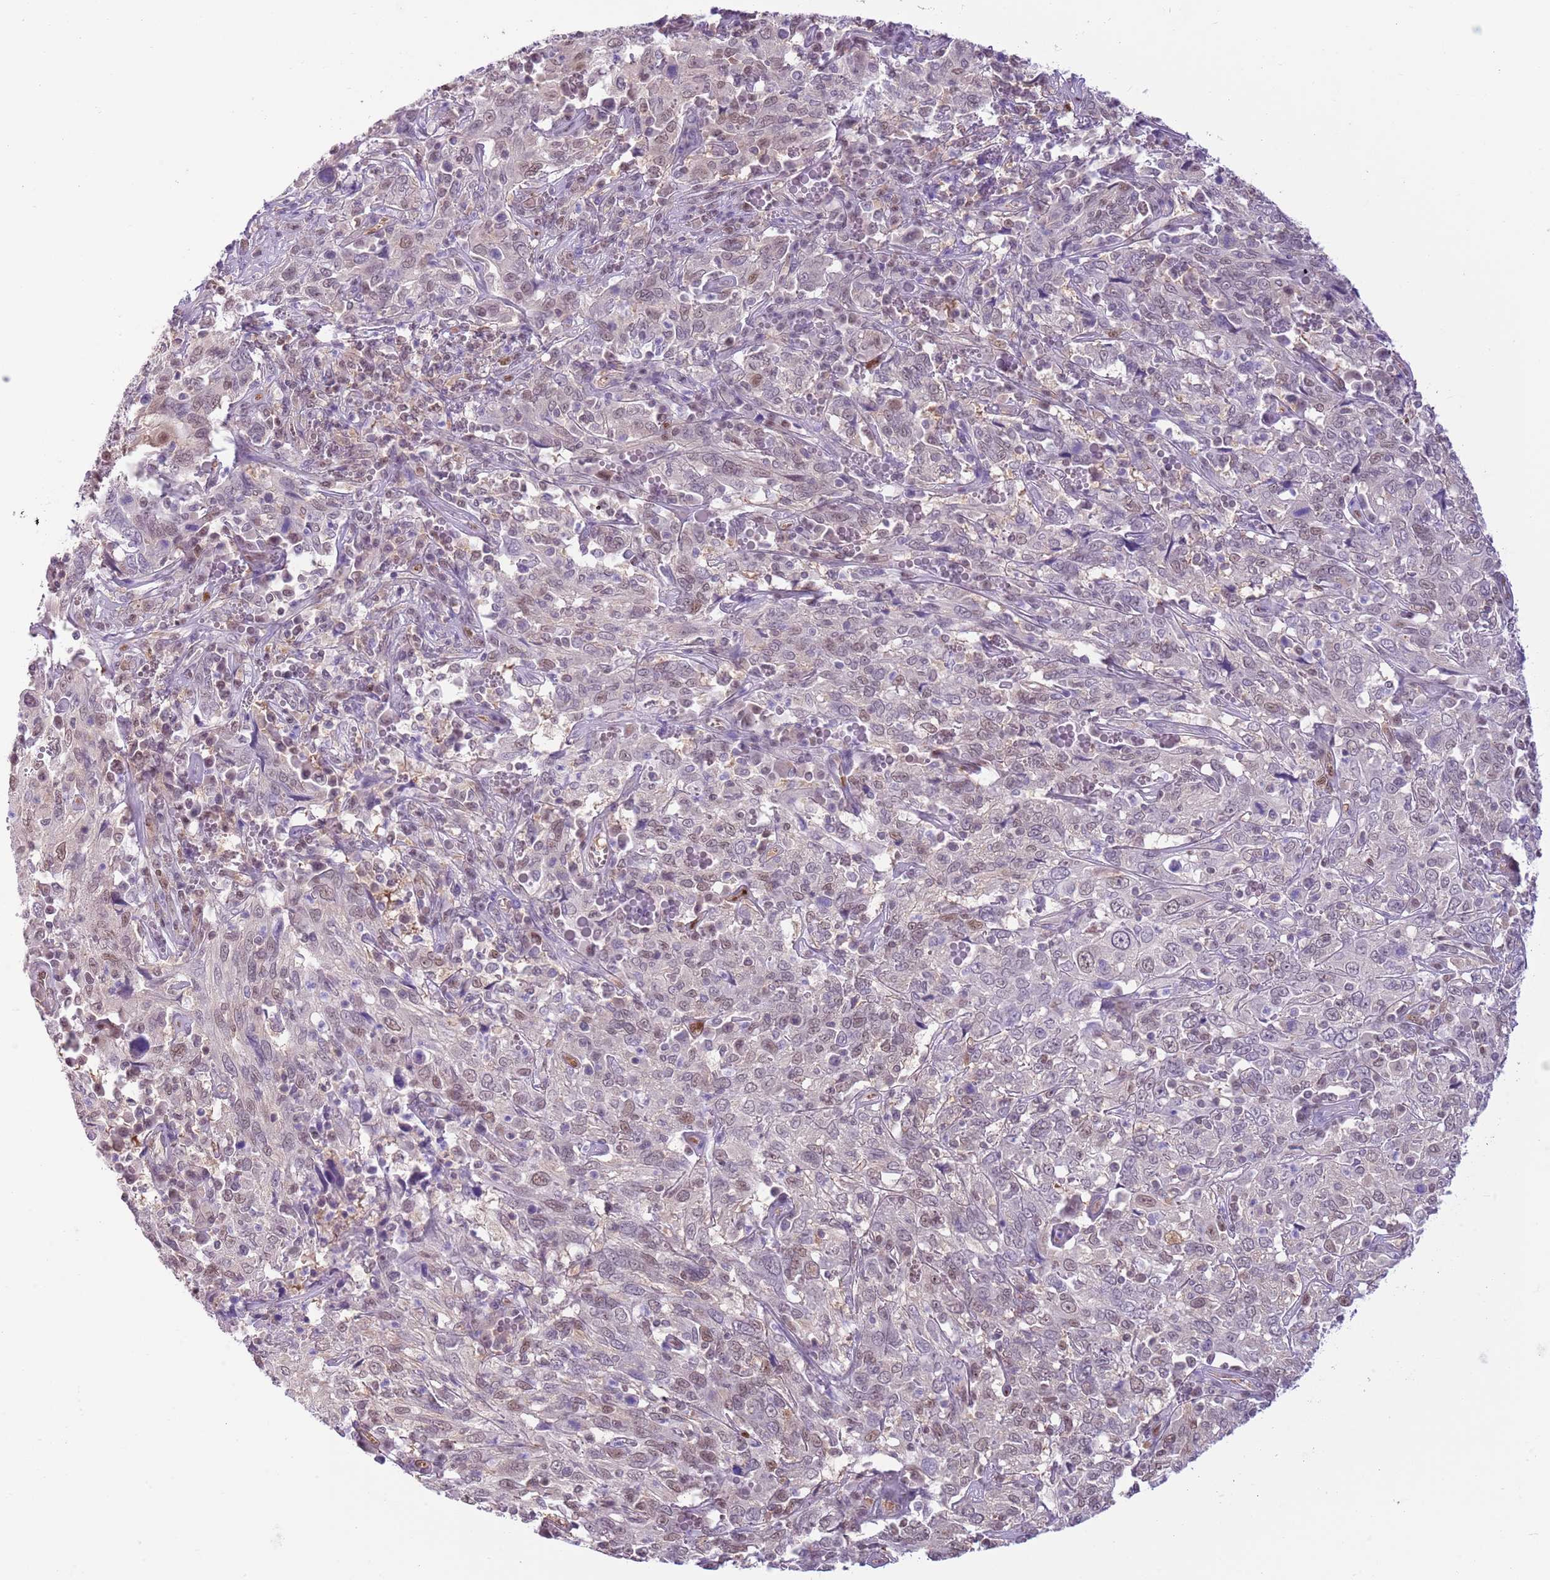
{"staining": {"intensity": "weak", "quantity": "25%-75%", "location": "nuclear"}, "tissue": "cervical cancer", "cell_type": "Tumor cells", "image_type": "cancer", "snomed": [{"axis": "morphology", "description": "Squamous cell carcinoma, NOS"}, {"axis": "topography", "description": "Cervix"}], "caption": "Cervical cancer stained with a protein marker reveals weak staining in tumor cells.", "gene": "DDI2", "patient": {"sex": "female", "age": 46}}